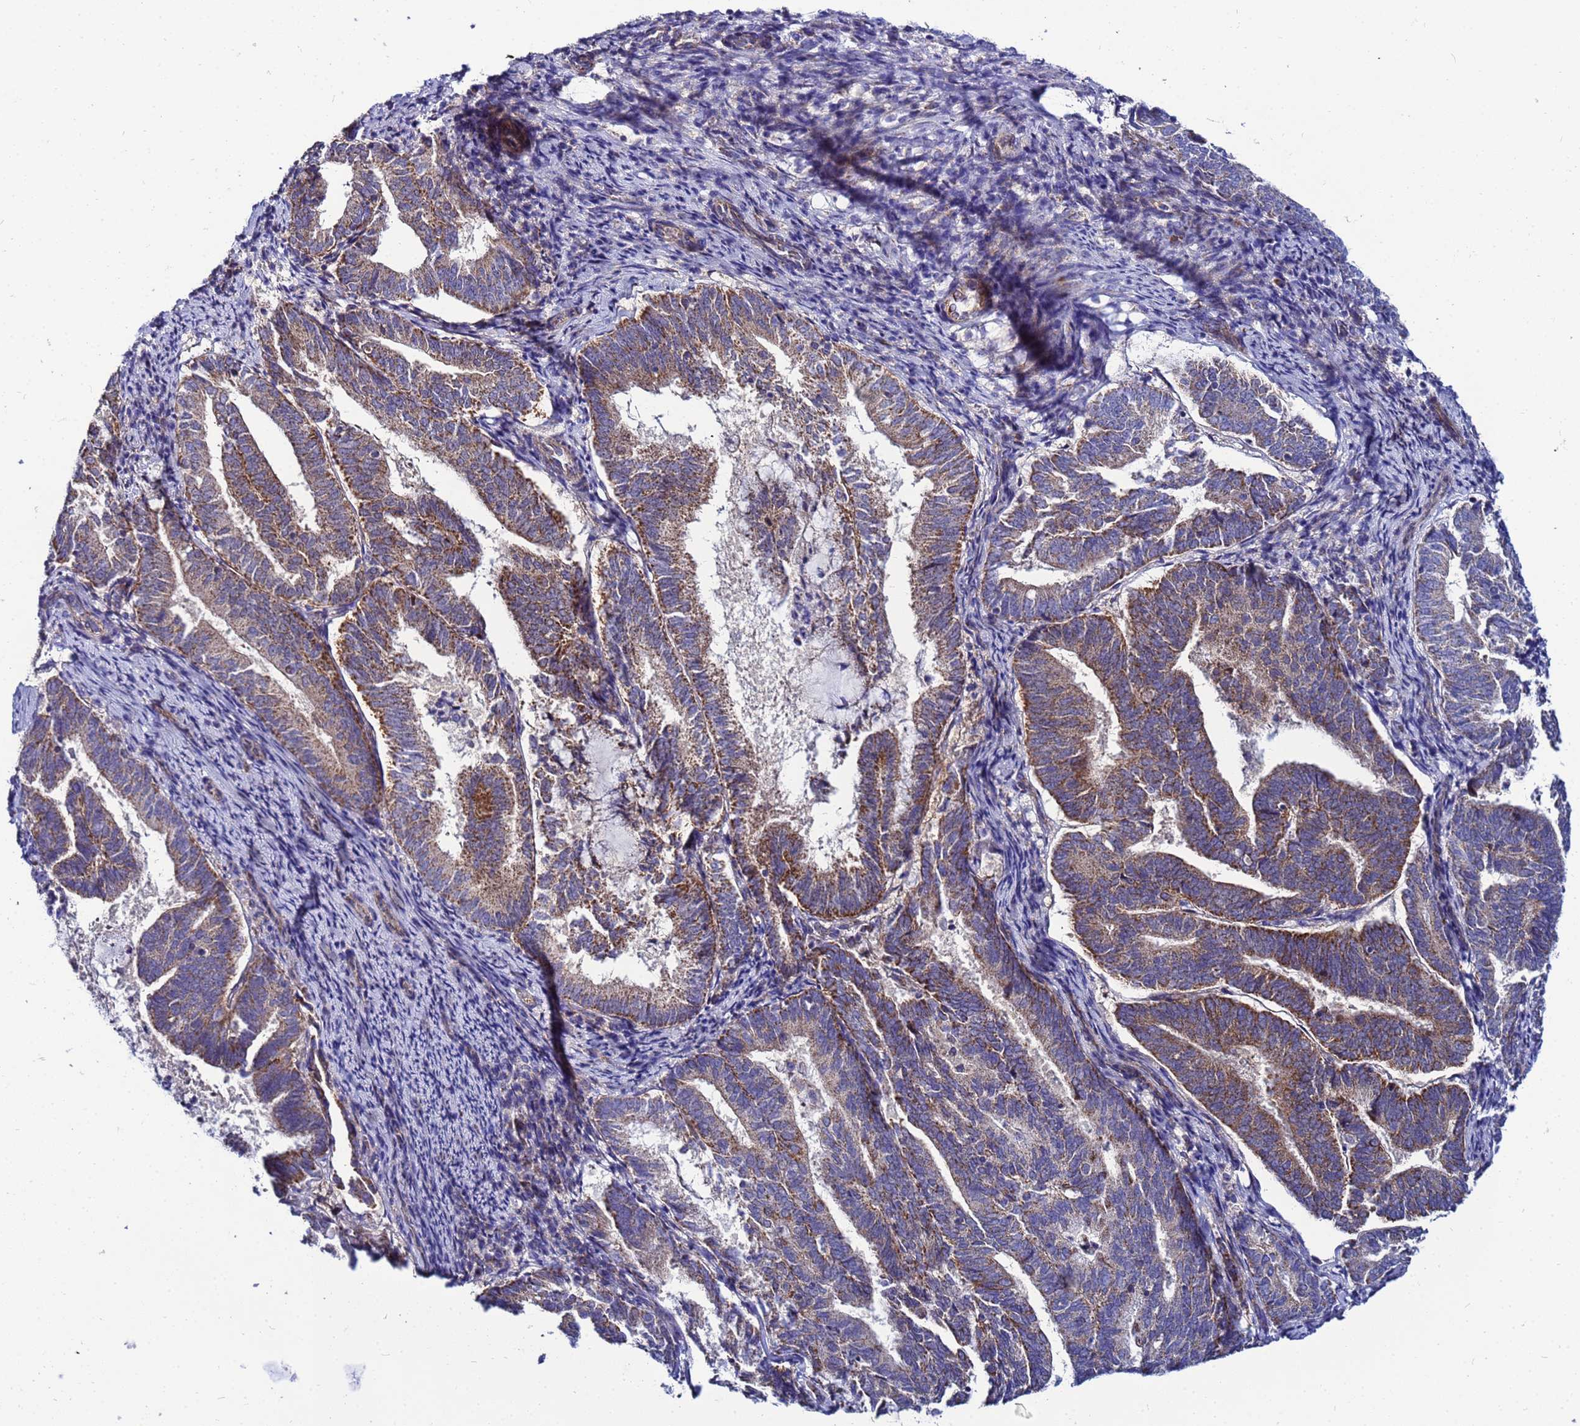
{"staining": {"intensity": "moderate", "quantity": ">75%", "location": "cytoplasmic/membranous"}, "tissue": "endometrial cancer", "cell_type": "Tumor cells", "image_type": "cancer", "snomed": [{"axis": "morphology", "description": "Adenocarcinoma, NOS"}, {"axis": "topography", "description": "Endometrium"}], "caption": "This histopathology image shows immunohistochemistry staining of endometrial adenocarcinoma, with medium moderate cytoplasmic/membranous staining in about >75% of tumor cells.", "gene": "FAHD2A", "patient": {"sex": "female", "age": 80}}